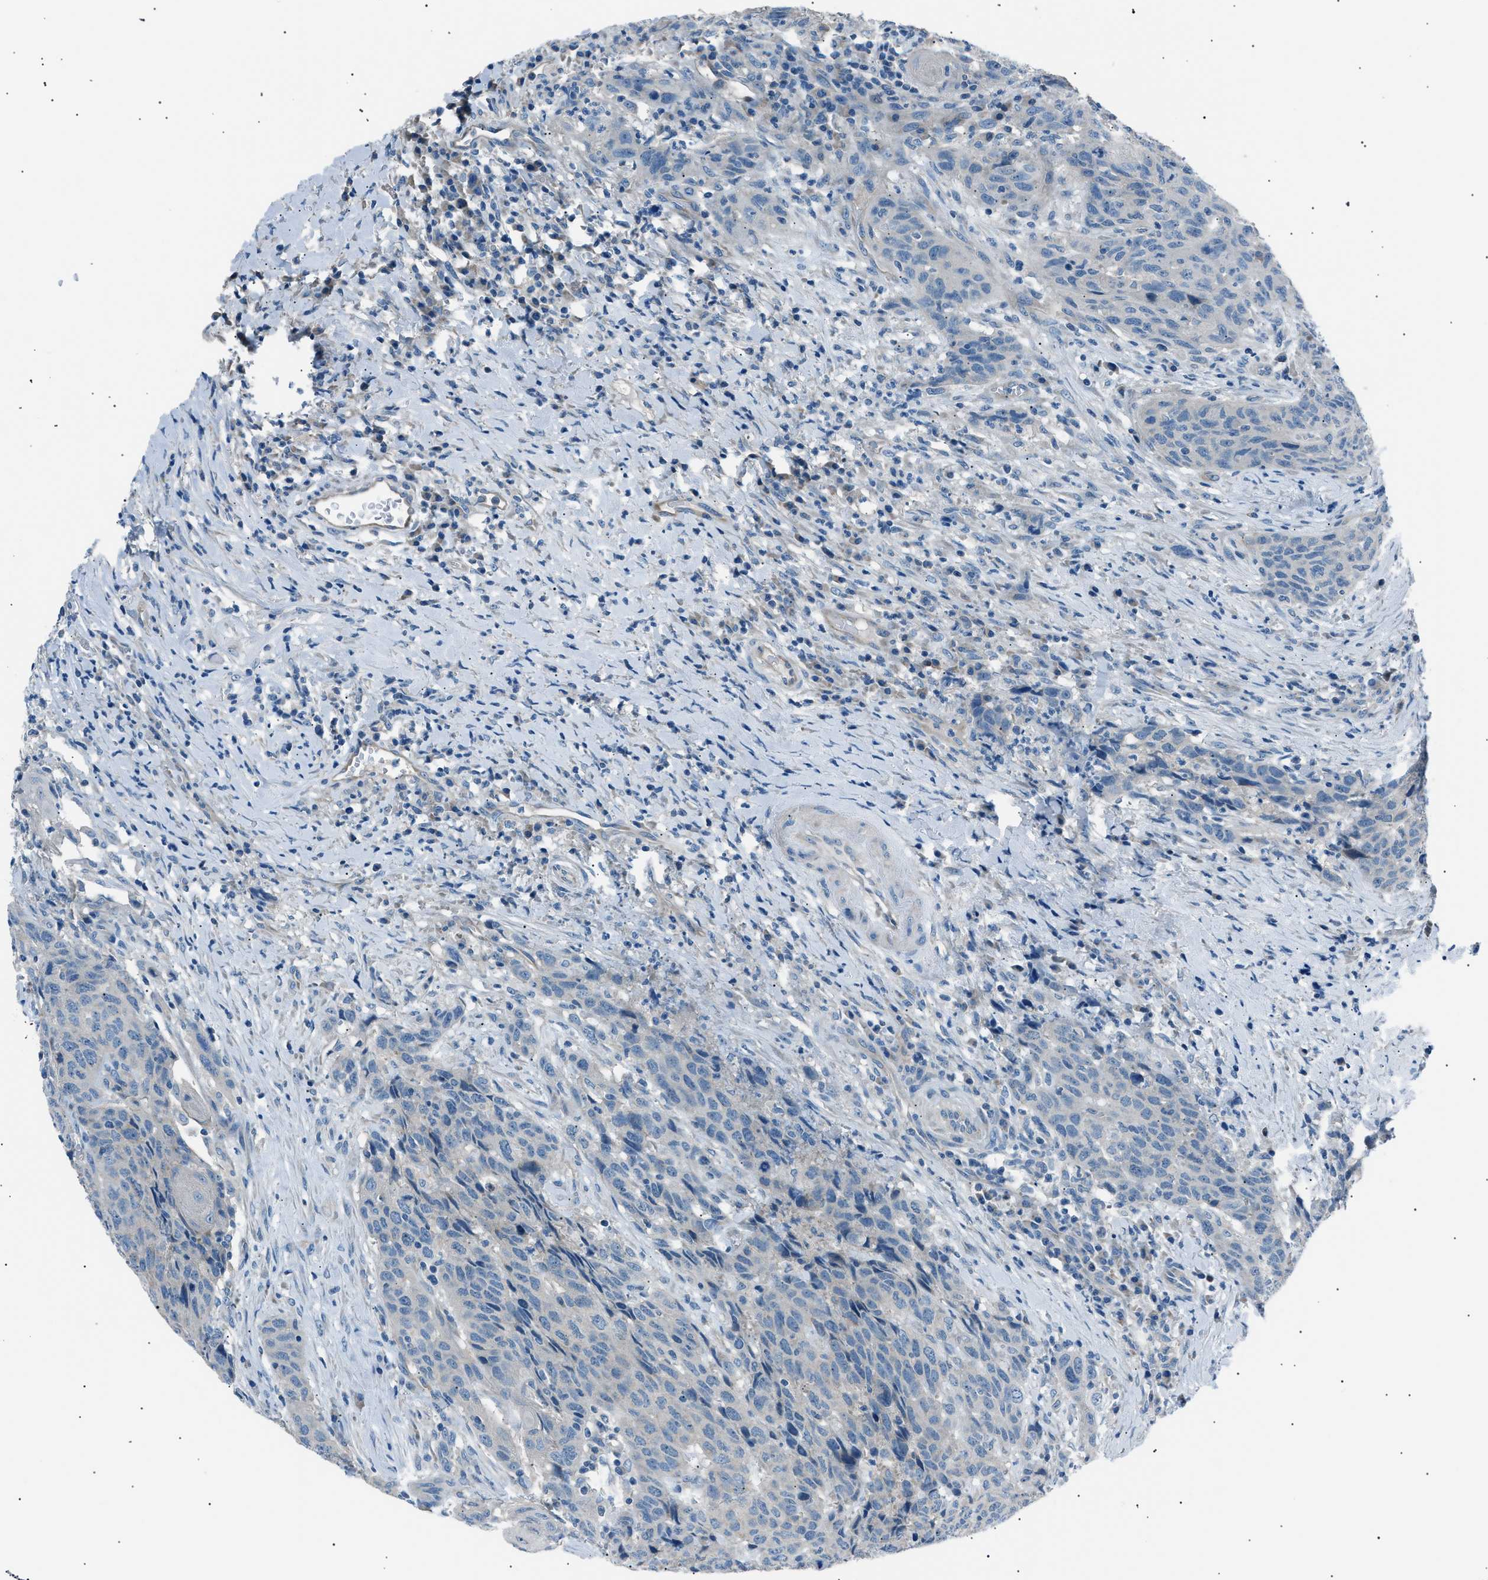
{"staining": {"intensity": "negative", "quantity": "none", "location": "none"}, "tissue": "head and neck cancer", "cell_type": "Tumor cells", "image_type": "cancer", "snomed": [{"axis": "morphology", "description": "Squamous cell carcinoma, NOS"}, {"axis": "topography", "description": "Head-Neck"}], "caption": "An immunohistochemistry (IHC) photomicrograph of head and neck cancer is shown. There is no staining in tumor cells of head and neck cancer.", "gene": "LRRC37B", "patient": {"sex": "male", "age": 66}}